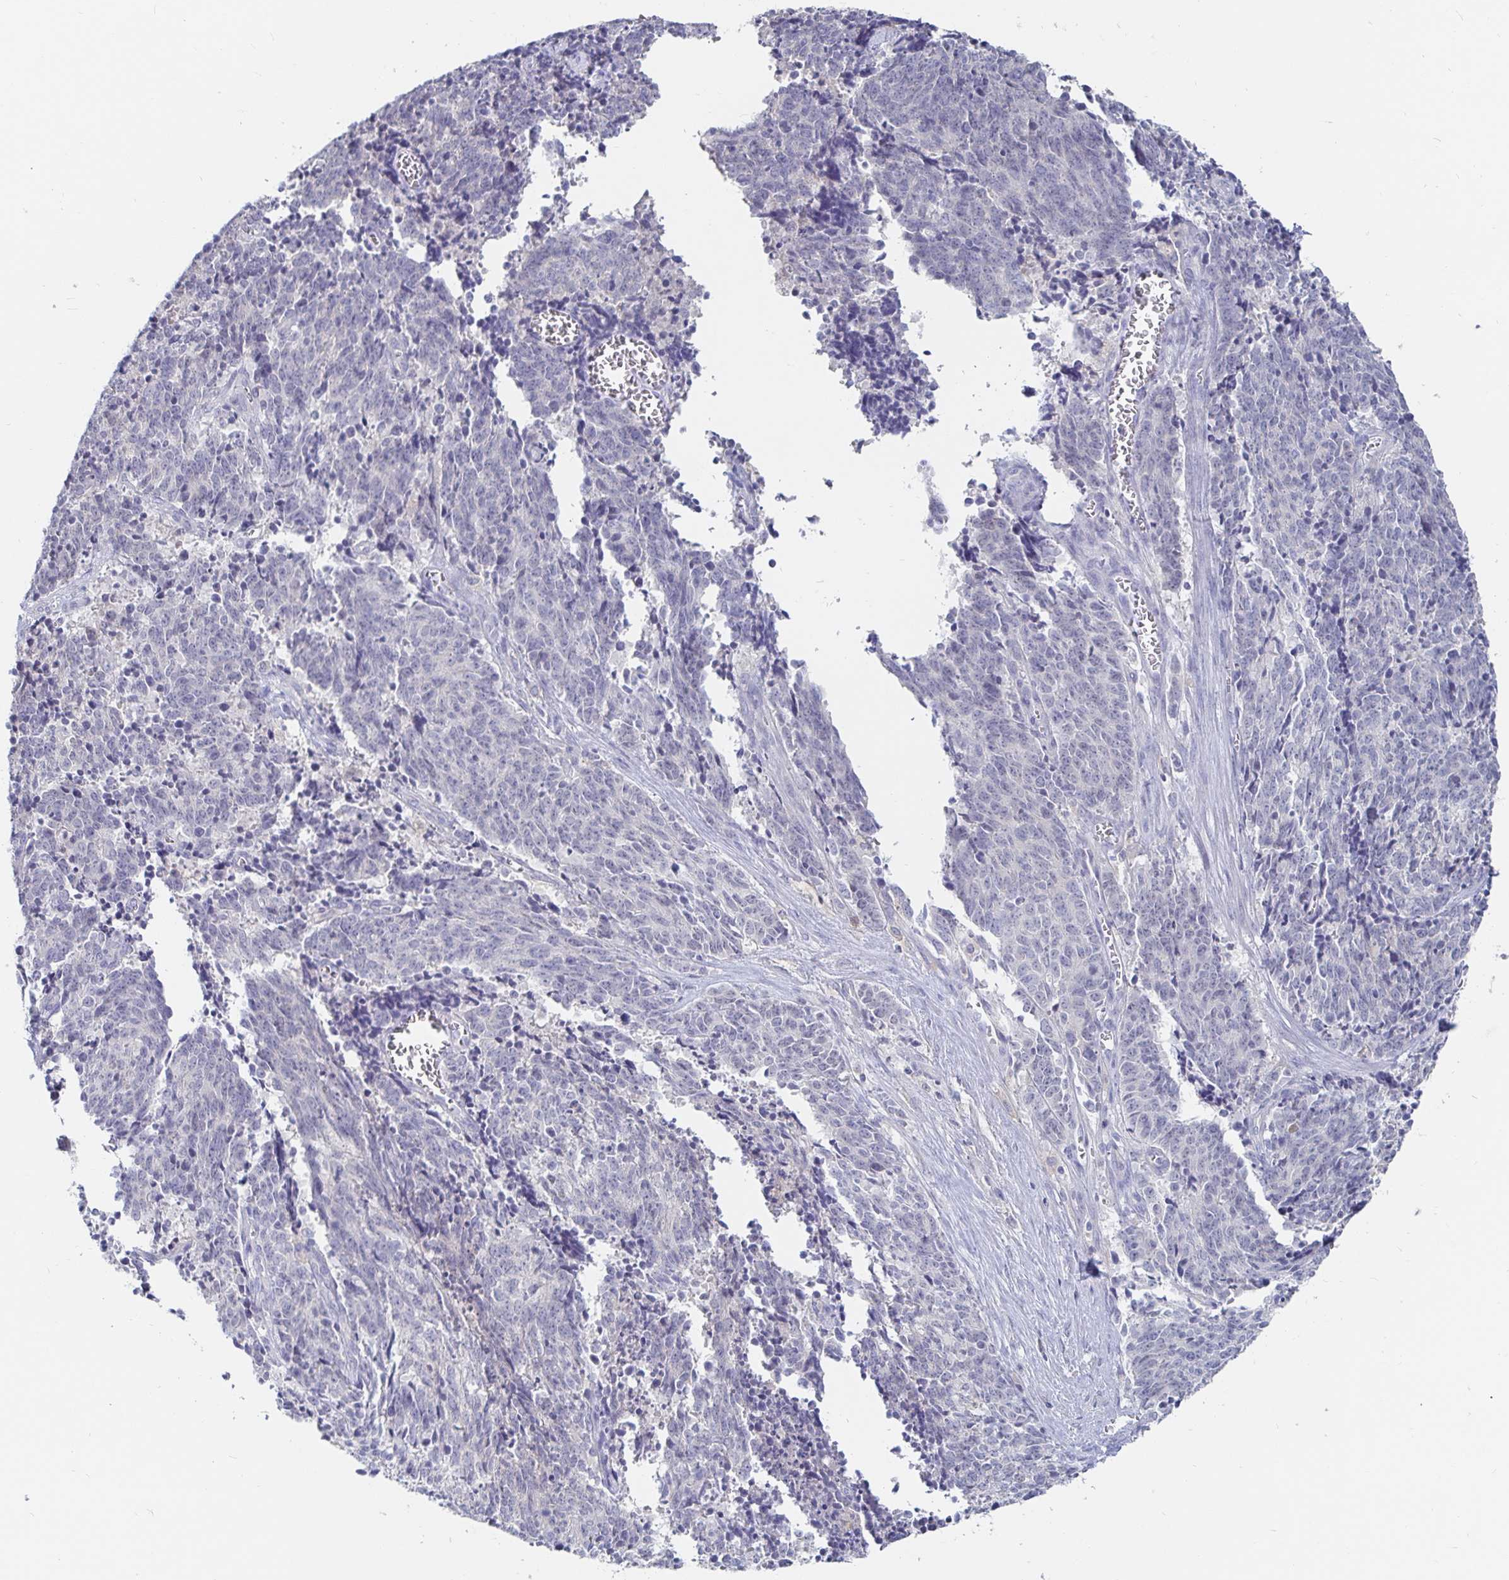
{"staining": {"intensity": "negative", "quantity": "none", "location": "none"}, "tissue": "cervical cancer", "cell_type": "Tumor cells", "image_type": "cancer", "snomed": [{"axis": "morphology", "description": "Squamous cell carcinoma, NOS"}, {"axis": "topography", "description": "Cervix"}], "caption": "Protein analysis of squamous cell carcinoma (cervical) exhibits no significant expression in tumor cells. (DAB (3,3'-diaminobenzidine) IHC visualized using brightfield microscopy, high magnification).", "gene": "SPPL3", "patient": {"sex": "female", "age": 29}}